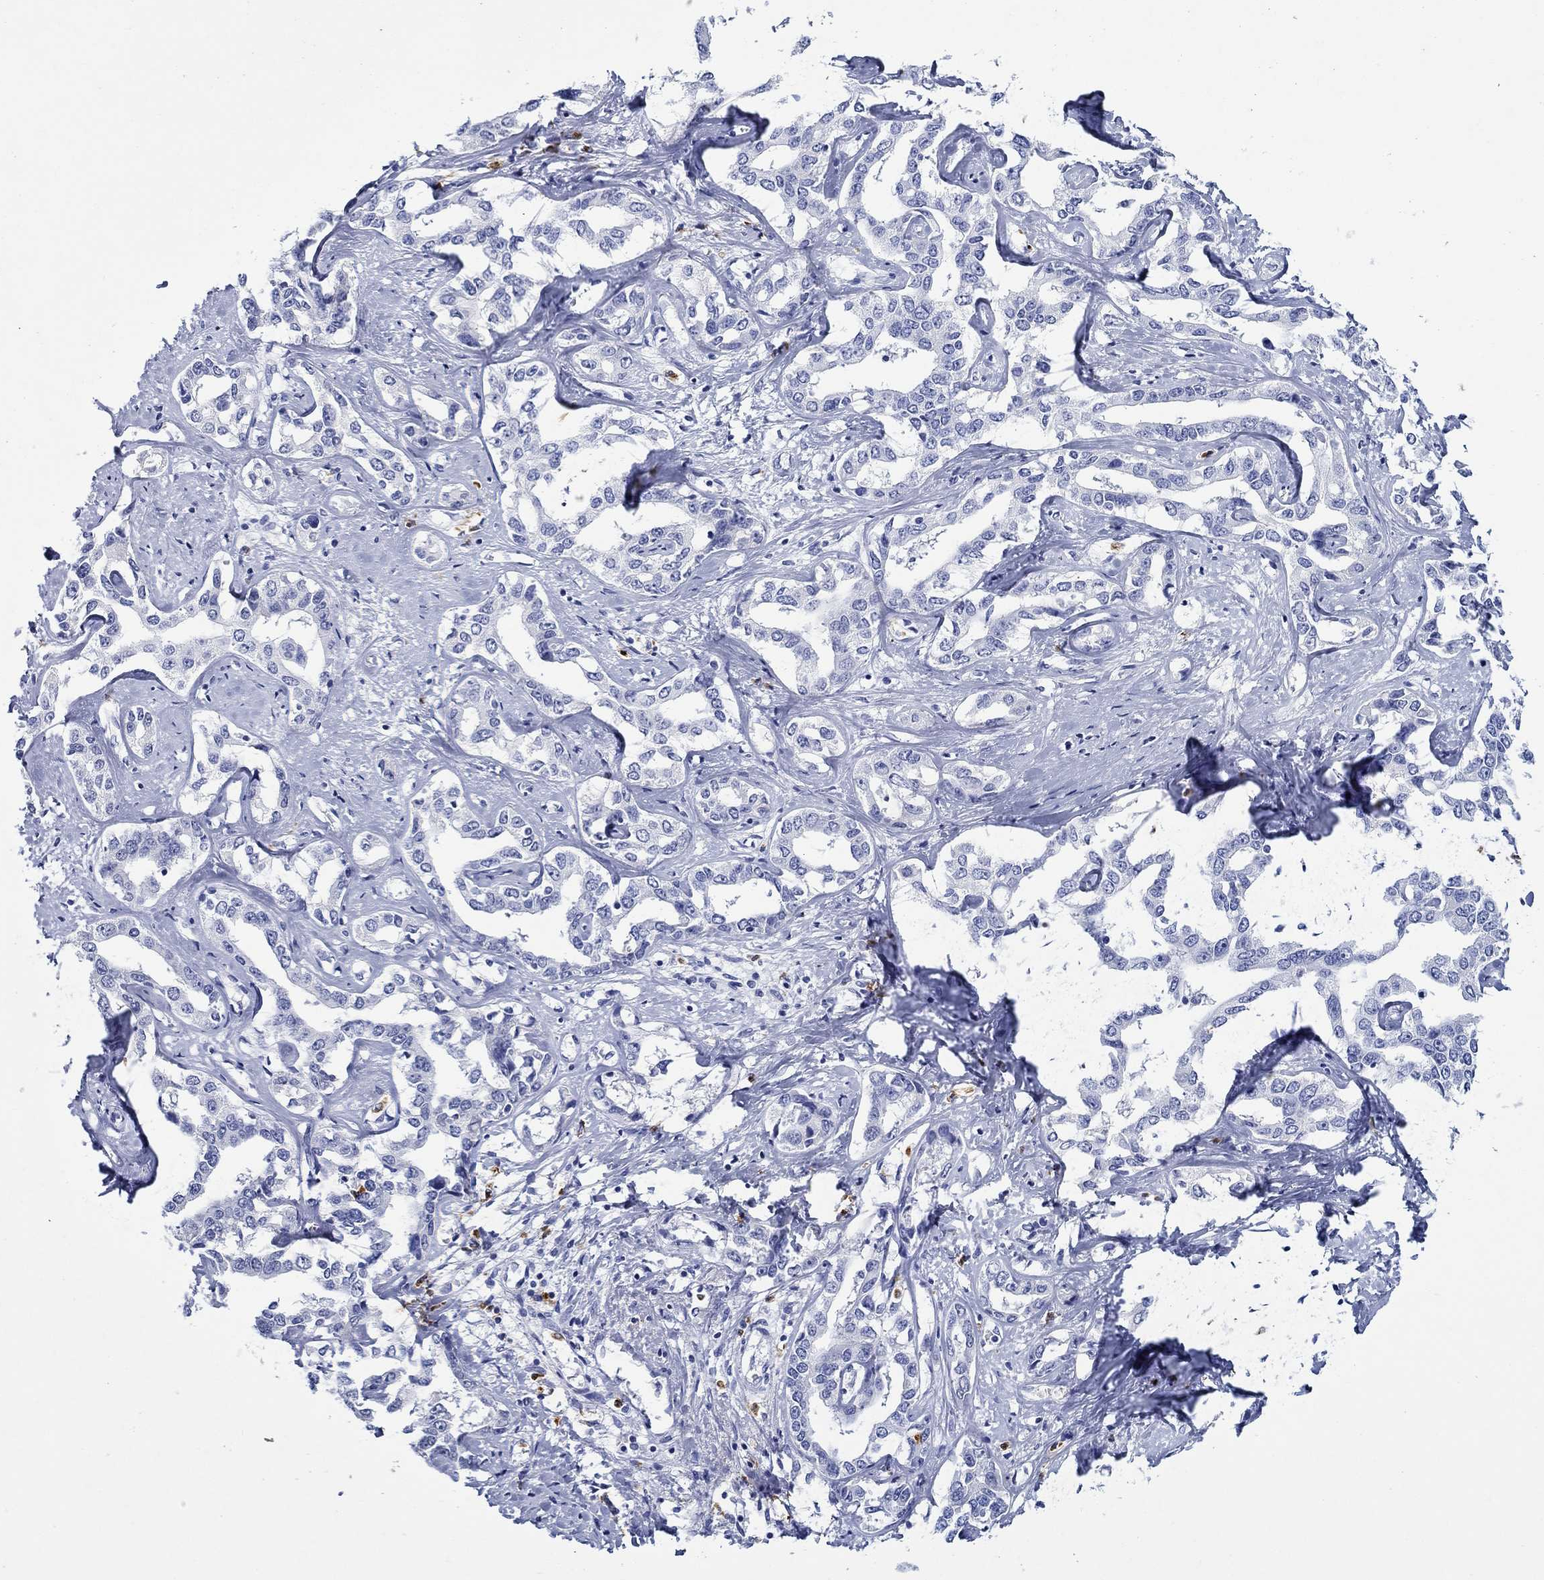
{"staining": {"intensity": "negative", "quantity": "none", "location": "none"}, "tissue": "liver cancer", "cell_type": "Tumor cells", "image_type": "cancer", "snomed": [{"axis": "morphology", "description": "Cholangiocarcinoma"}, {"axis": "topography", "description": "Liver"}], "caption": "Human liver cholangiocarcinoma stained for a protein using IHC exhibits no positivity in tumor cells.", "gene": "EPX", "patient": {"sex": "male", "age": 59}}